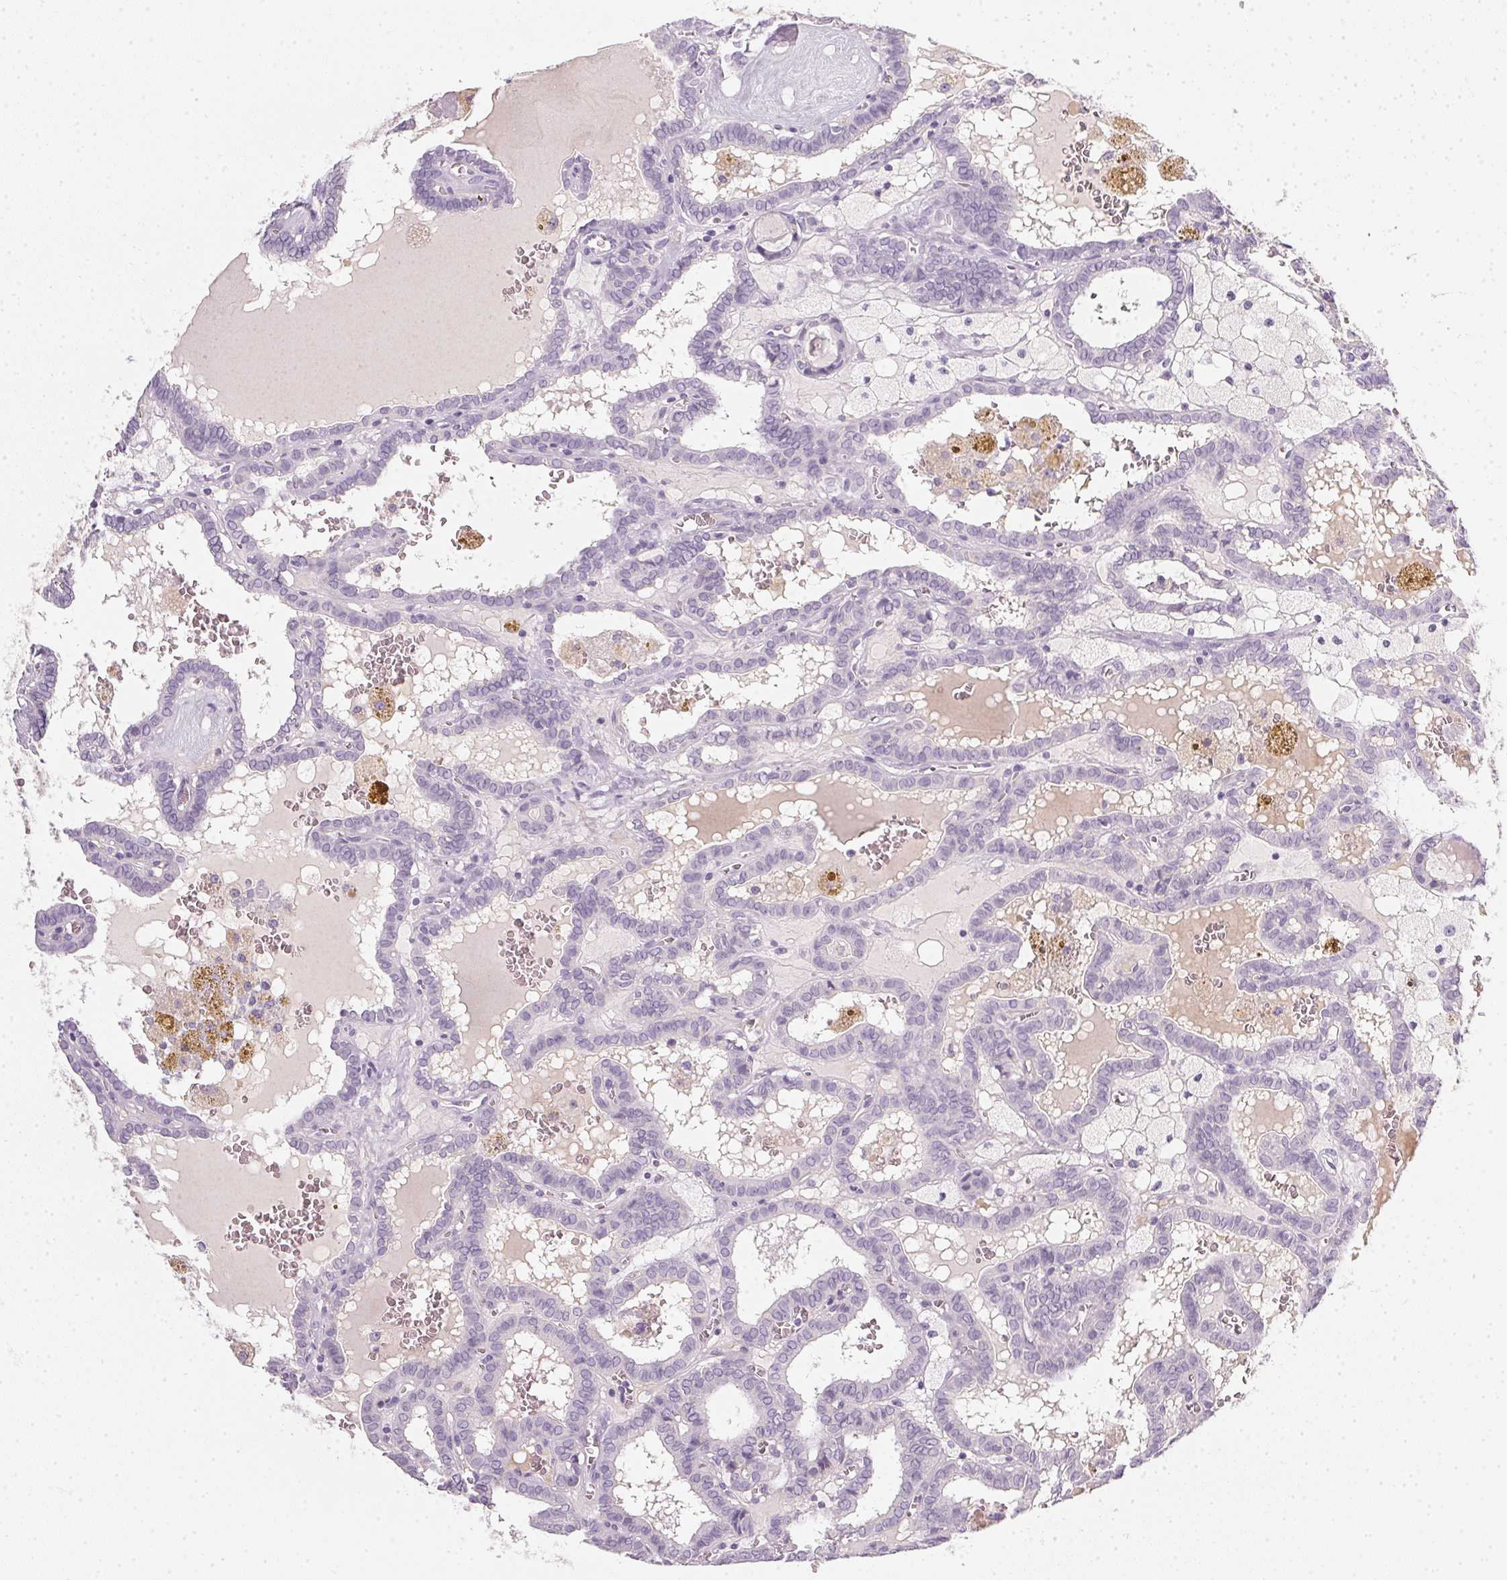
{"staining": {"intensity": "negative", "quantity": "none", "location": "none"}, "tissue": "thyroid cancer", "cell_type": "Tumor cells", "image_type": "cancer", "snomed": [{"axis": "morphology", "description": "Papillary adenocarcinoma, NOS"}, {"axis": "topography", "description": "Thyroid gland"}], "caption": "Immunohistochemistry photomicrograph of papillary adenocarcinoma (thyroid) stained for a protein (brown), which displays no positivity in tumor cells. Brightfield microscopy of IHC stained with DAB (3,3'-diaminobenzidine) (brown) and hematoxylin (blue), captured at high magnification.", "gene": "TMEM72", "patient": {"sex": "female", "age": 39}}